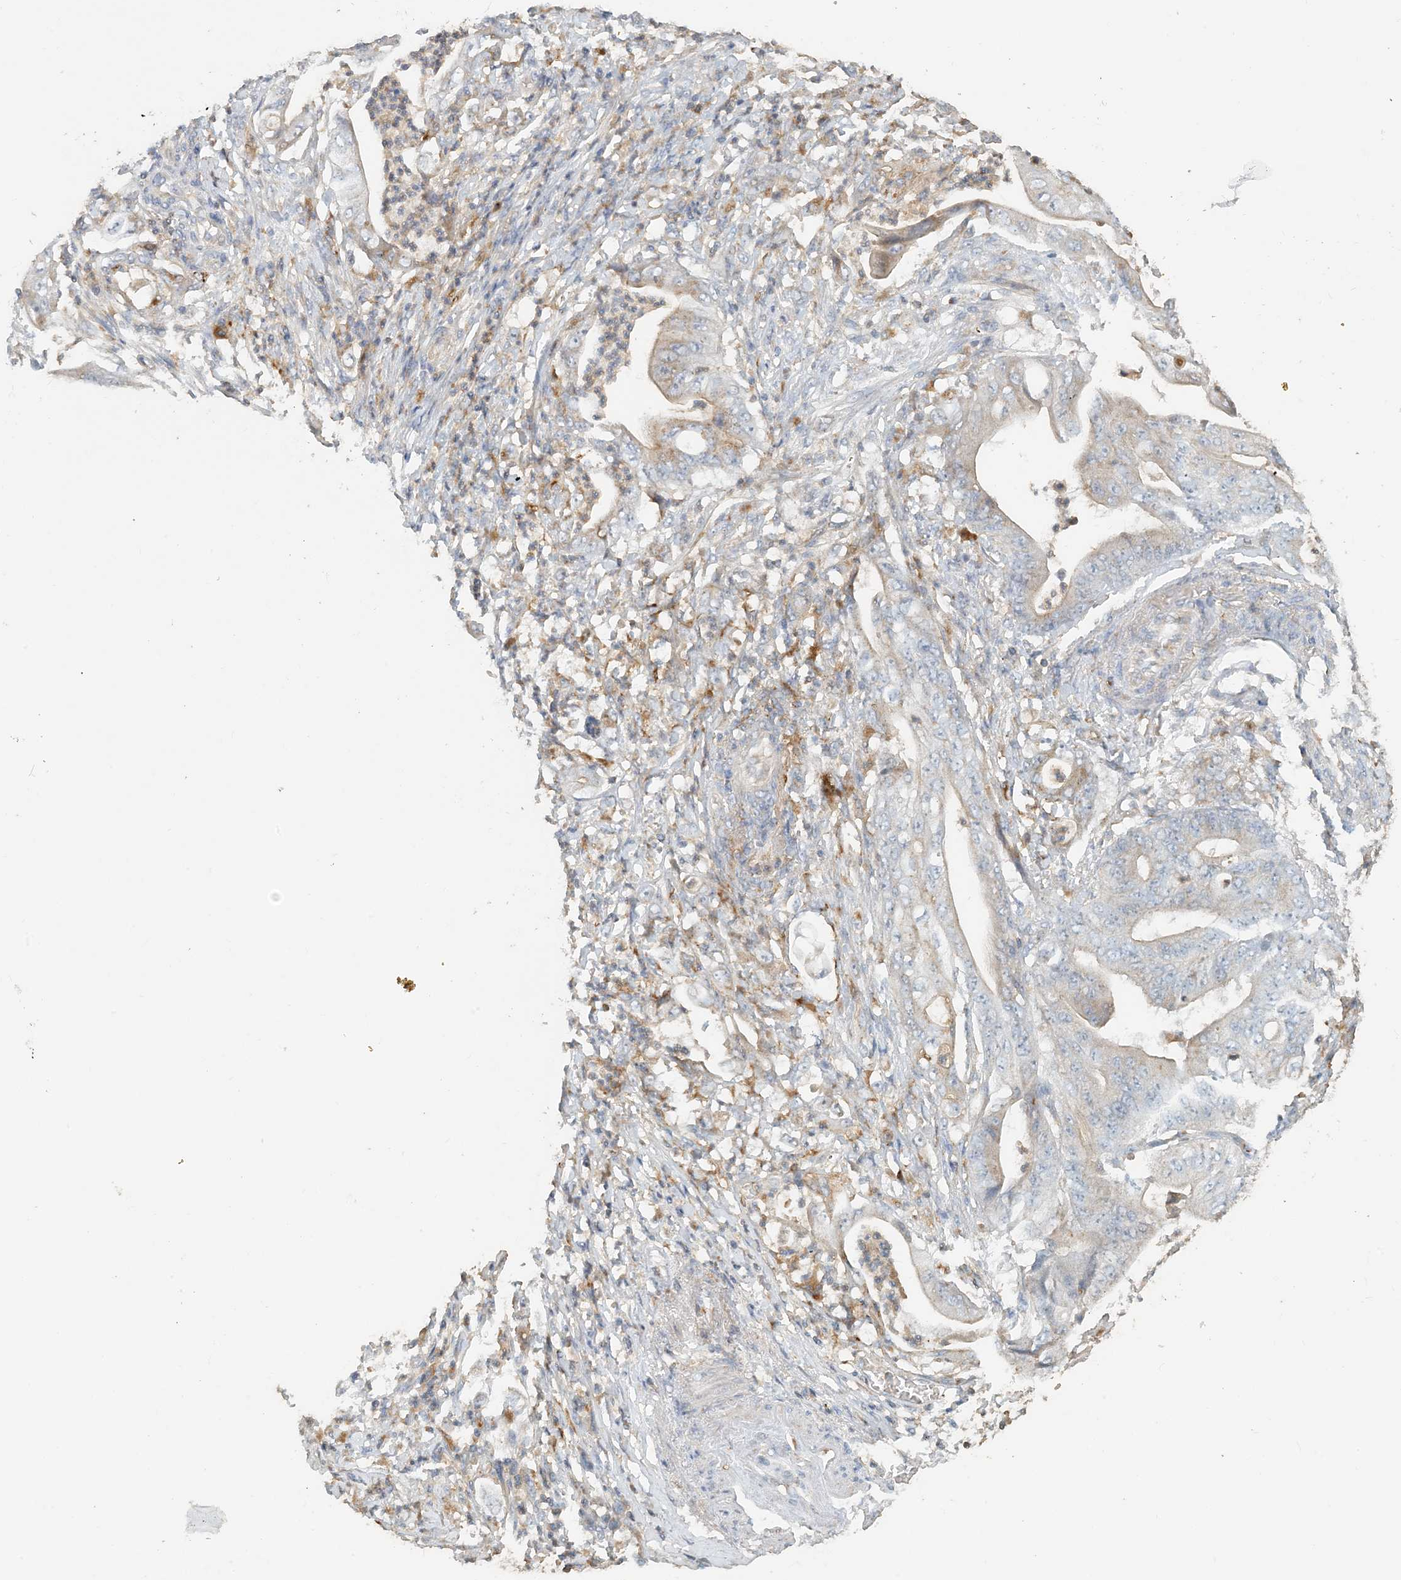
{"staining": {"intensity": "weak", "quantity": "<25%", "location": "cytoplasmic/membranous"}, "tissue": "stomach cancer", "cell_type": "Tumor cells", "image_type": "cancer", "snomed": [{"axis": "morphology", "description": "Adenocarcinoma, NOS"}, {"axis": "topography", "description": "Stomach"}], "caption": "DAB (3,3'-diaminobenzidine) immunohistochemical staining of stomach adenocarcinoma reveals no significant expression in tumor cells. (DAB (3,3'-diaminobenzidine) immunohistochemistry with hematoxylin counter stain).", "gene": "SPPL2A", "patient": {"sex": "female", "age": 73}}